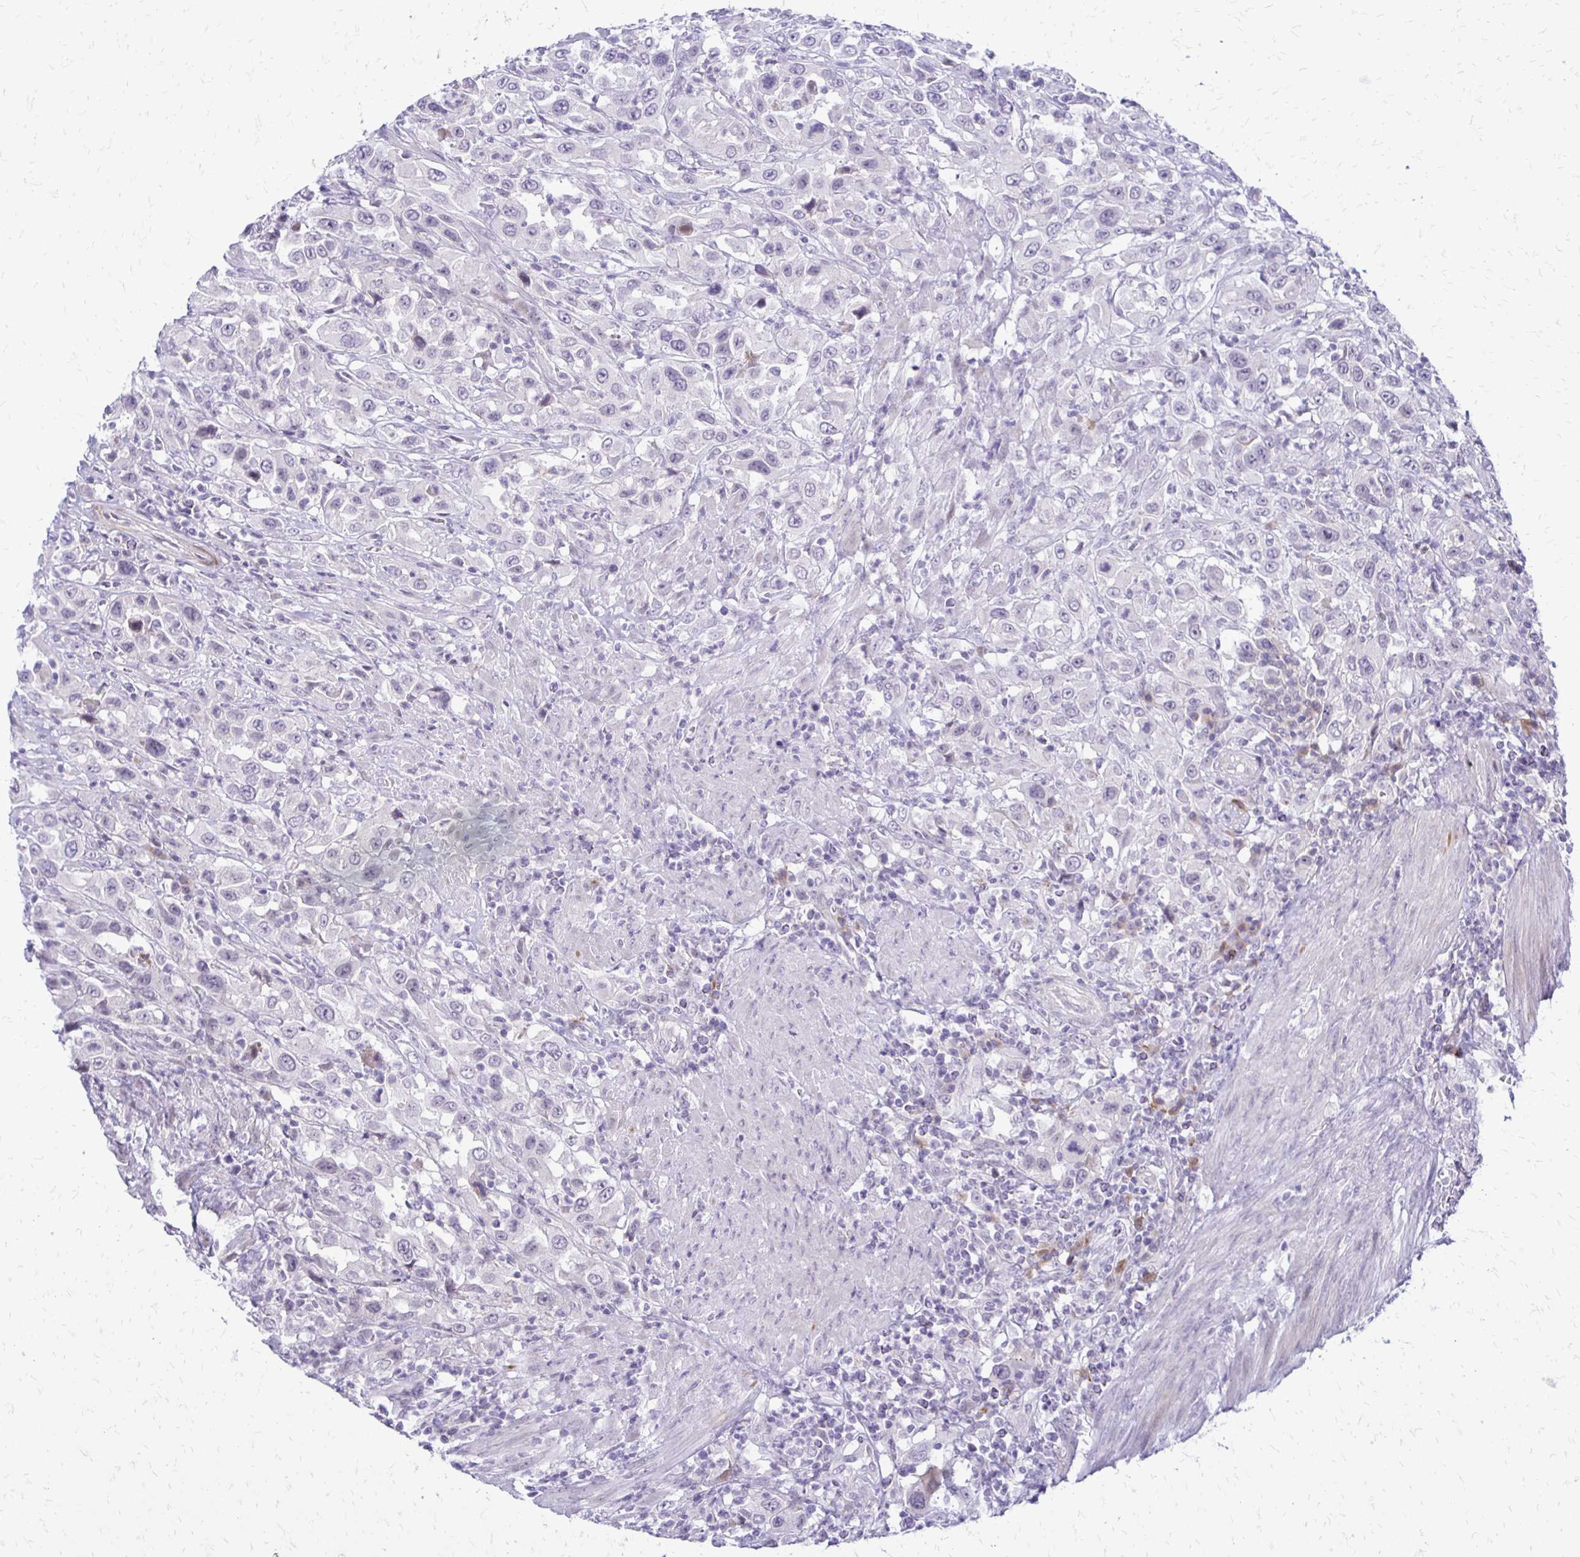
{"staining": {"intensity": "negative", "quantity": "none", "location": "none"}, "tissue": "urothelial cancer", "cell_type": "Tumor cells", "image_type": "cancer", "snomed": [{"axis": "morphology", "description": "Urothelial carcinoma, High grade"}, {"axis": "topography", "description": "Urinary bladder"}], "caption": "A histopathology image of urothelial cancer stained for a protein reveals no brown staining in tumor cells. (Brightfield microscopy of DAB immunohistochemistry at high magnification).", "gene": "EPYC", "patient": {"sex": "male", "age": 61}}